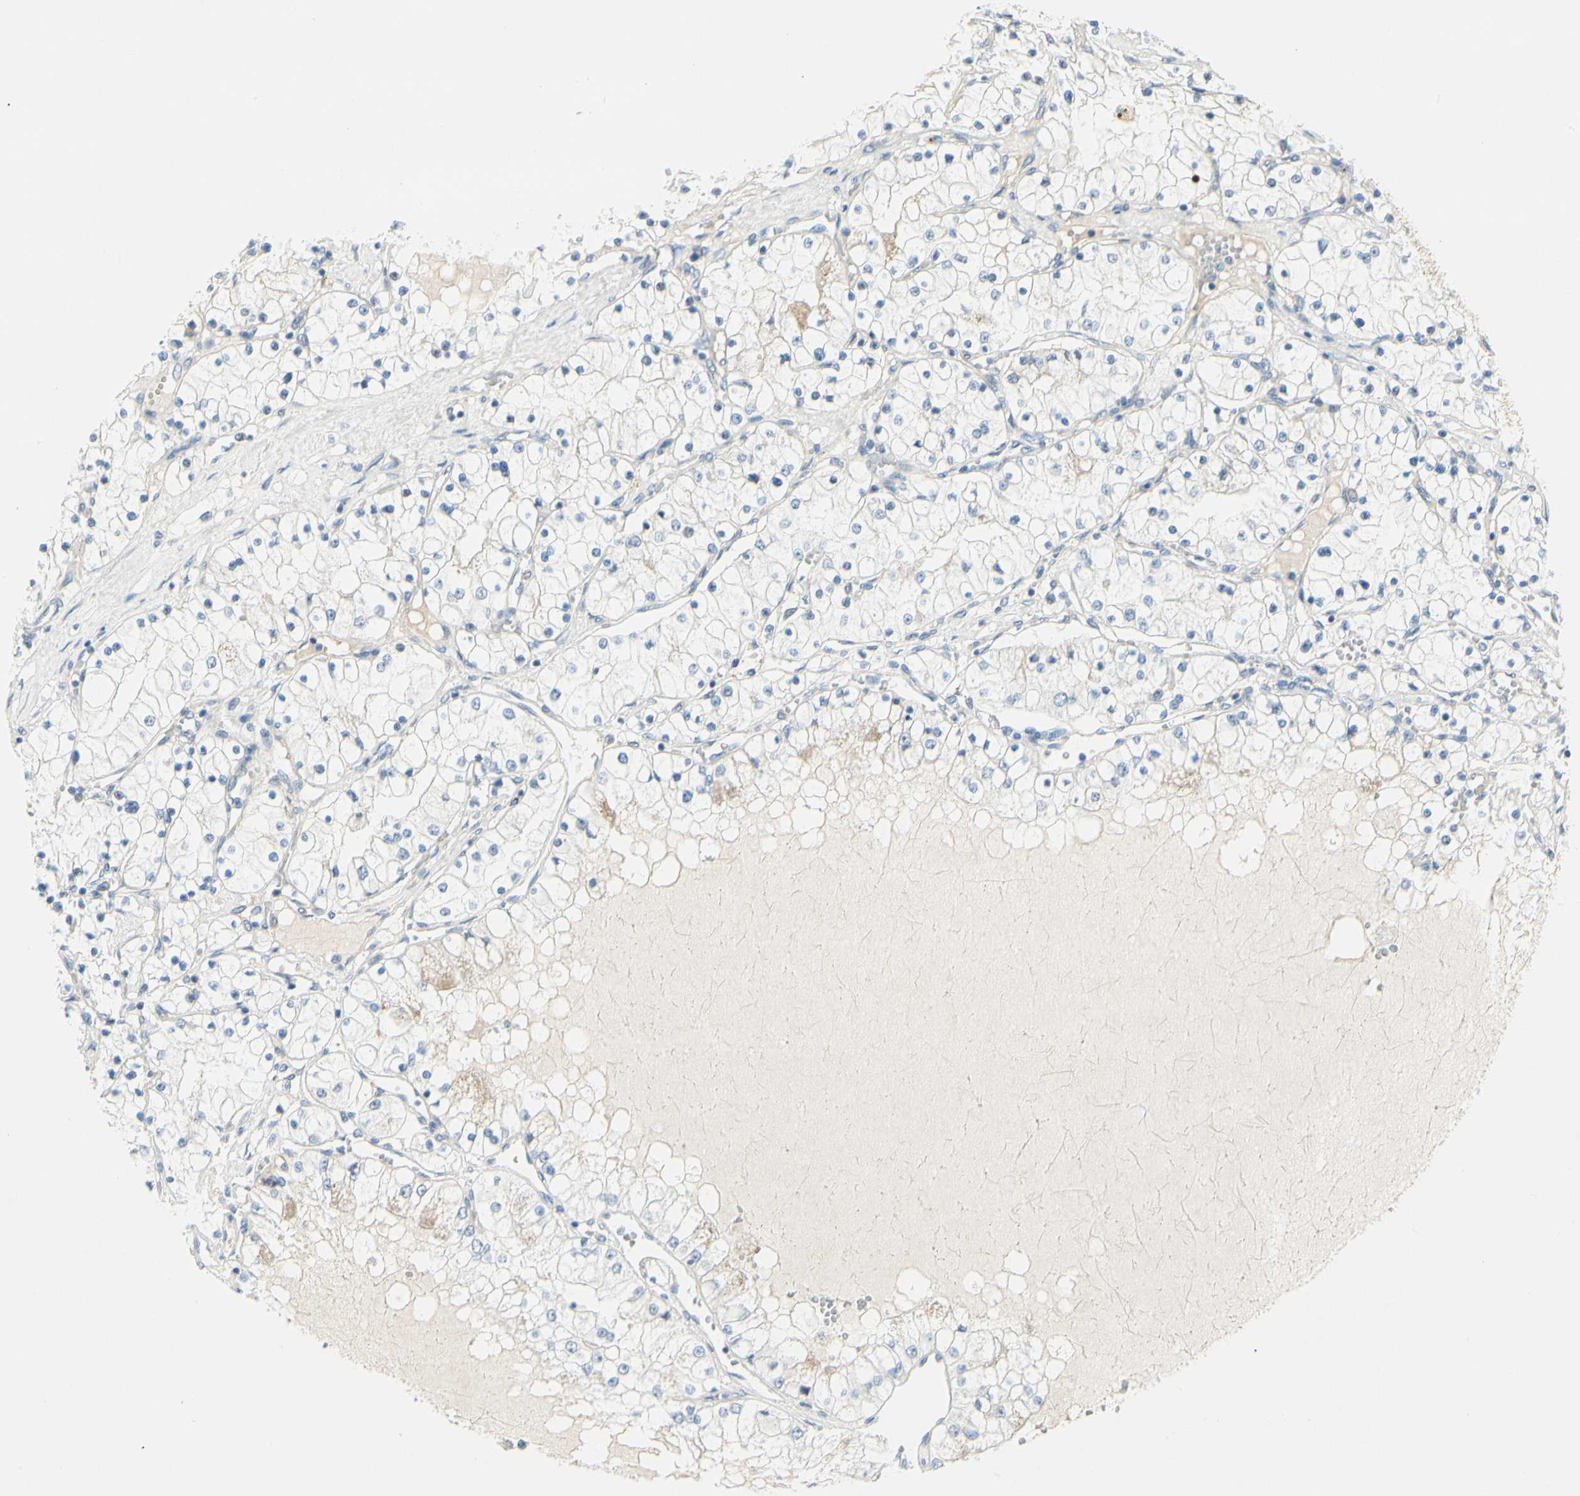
{"staining": {"intensity": "negative", "quantity": "none", "location": "none"}, "tissue": "renal cancer", "cell_type": "Tumor cells", "image_type": "cancer", "snomed": [{"axis": "morphology", "description": "Adenocarcinoma, NOS"}, {"axis": "topography", "description": "Kidney"}], "caption": "The IHC histopathology image has no significant expression in tumor cells of adenocarcinoma (renal) tissue.", "gene": "AMPH", "patient": {"sex": "male", "age": 68}}